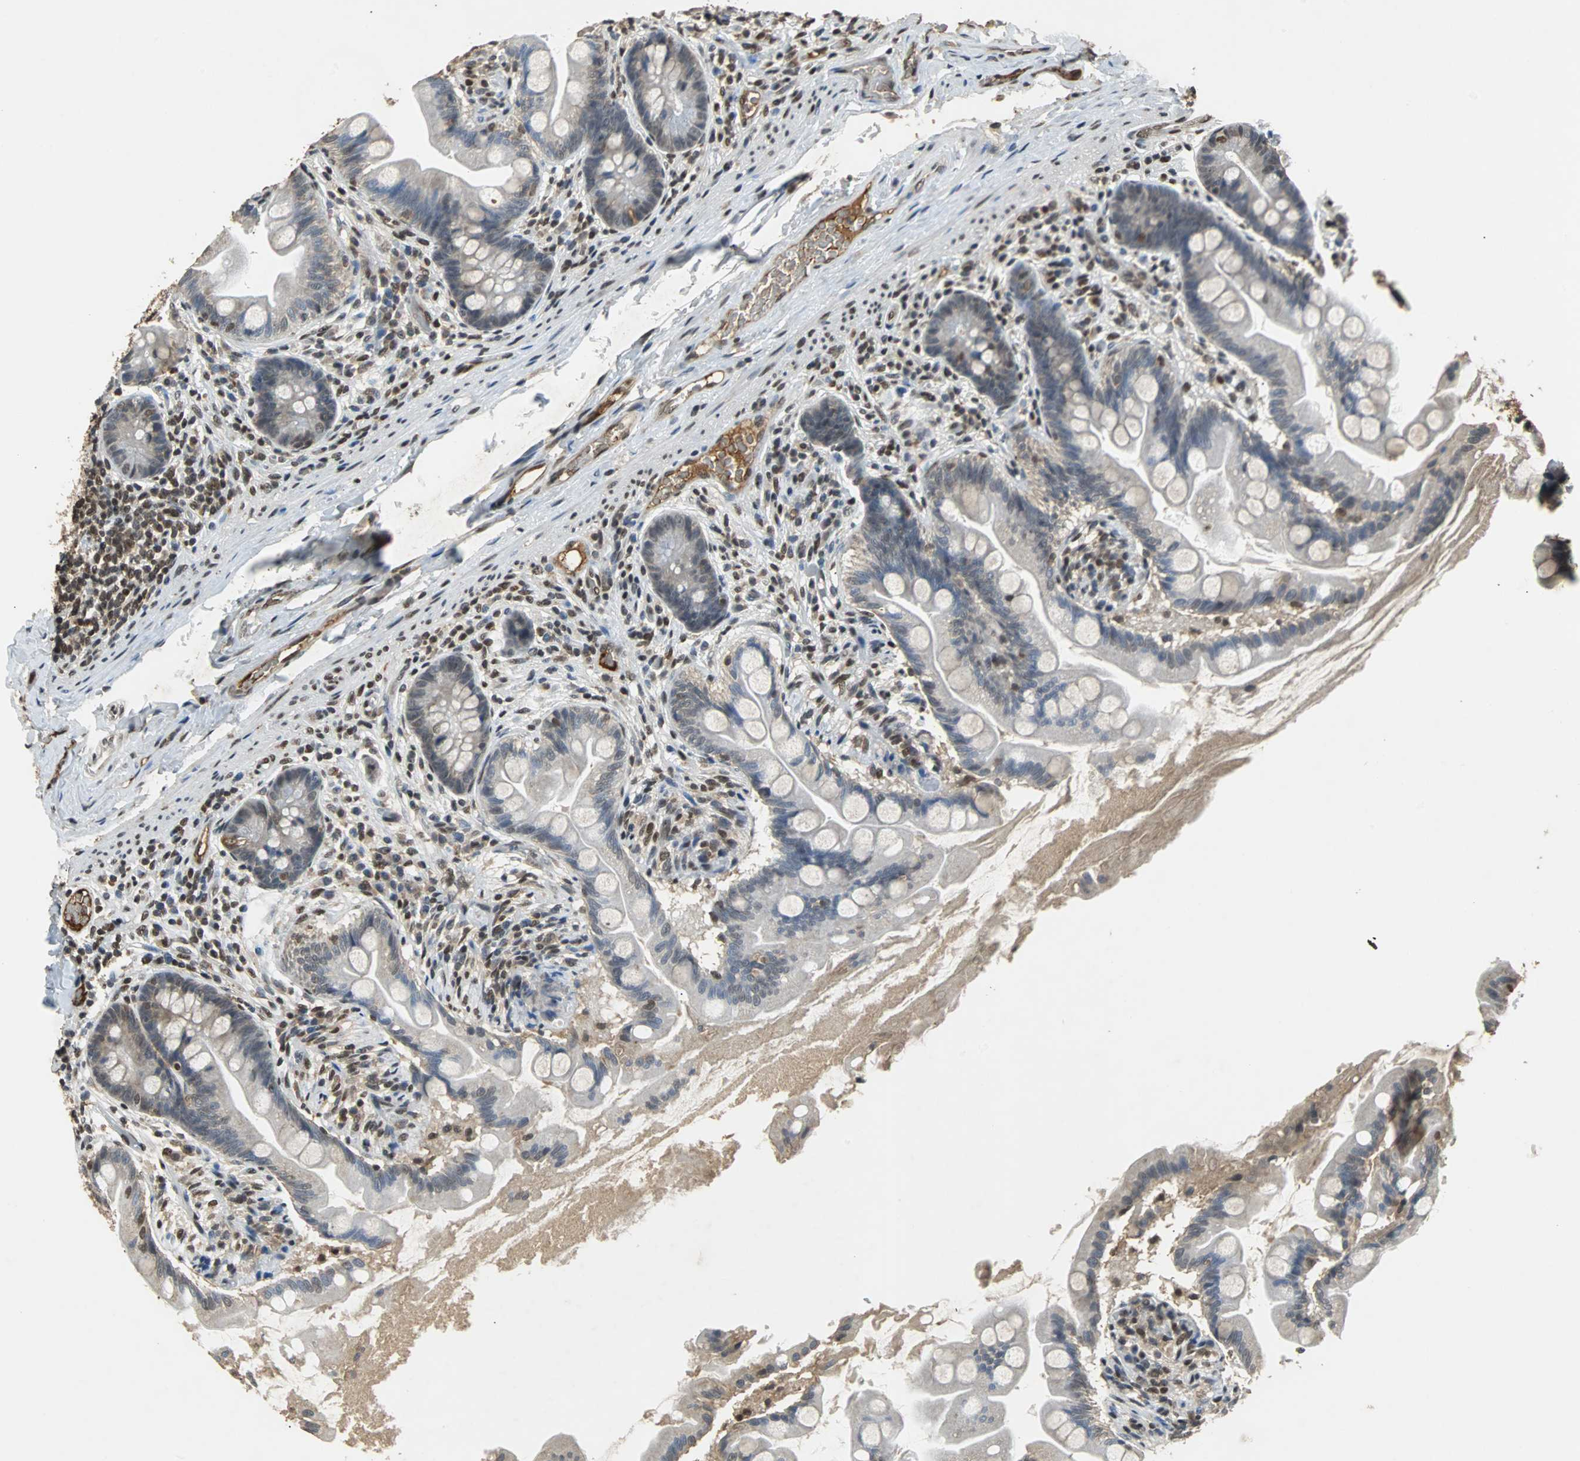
{"staining": {"intensity": "negative", "quantity": "none", "location": "none"}, "tissue": "small intestine", "cell_type": "Glandular cells", "image_type": "normal", "snomed": [{"axis": "morphology", "description": "Normal tissue, NOS"}, {"axis": "topography", "description": "Small intestine"}], "caption": "This is a histopathology image of IHC staining of unremarkable small intestine, which shows no expression in glandular cells.", "gene": "PHC1", "patient": {"sex": "female", "age": 56}}